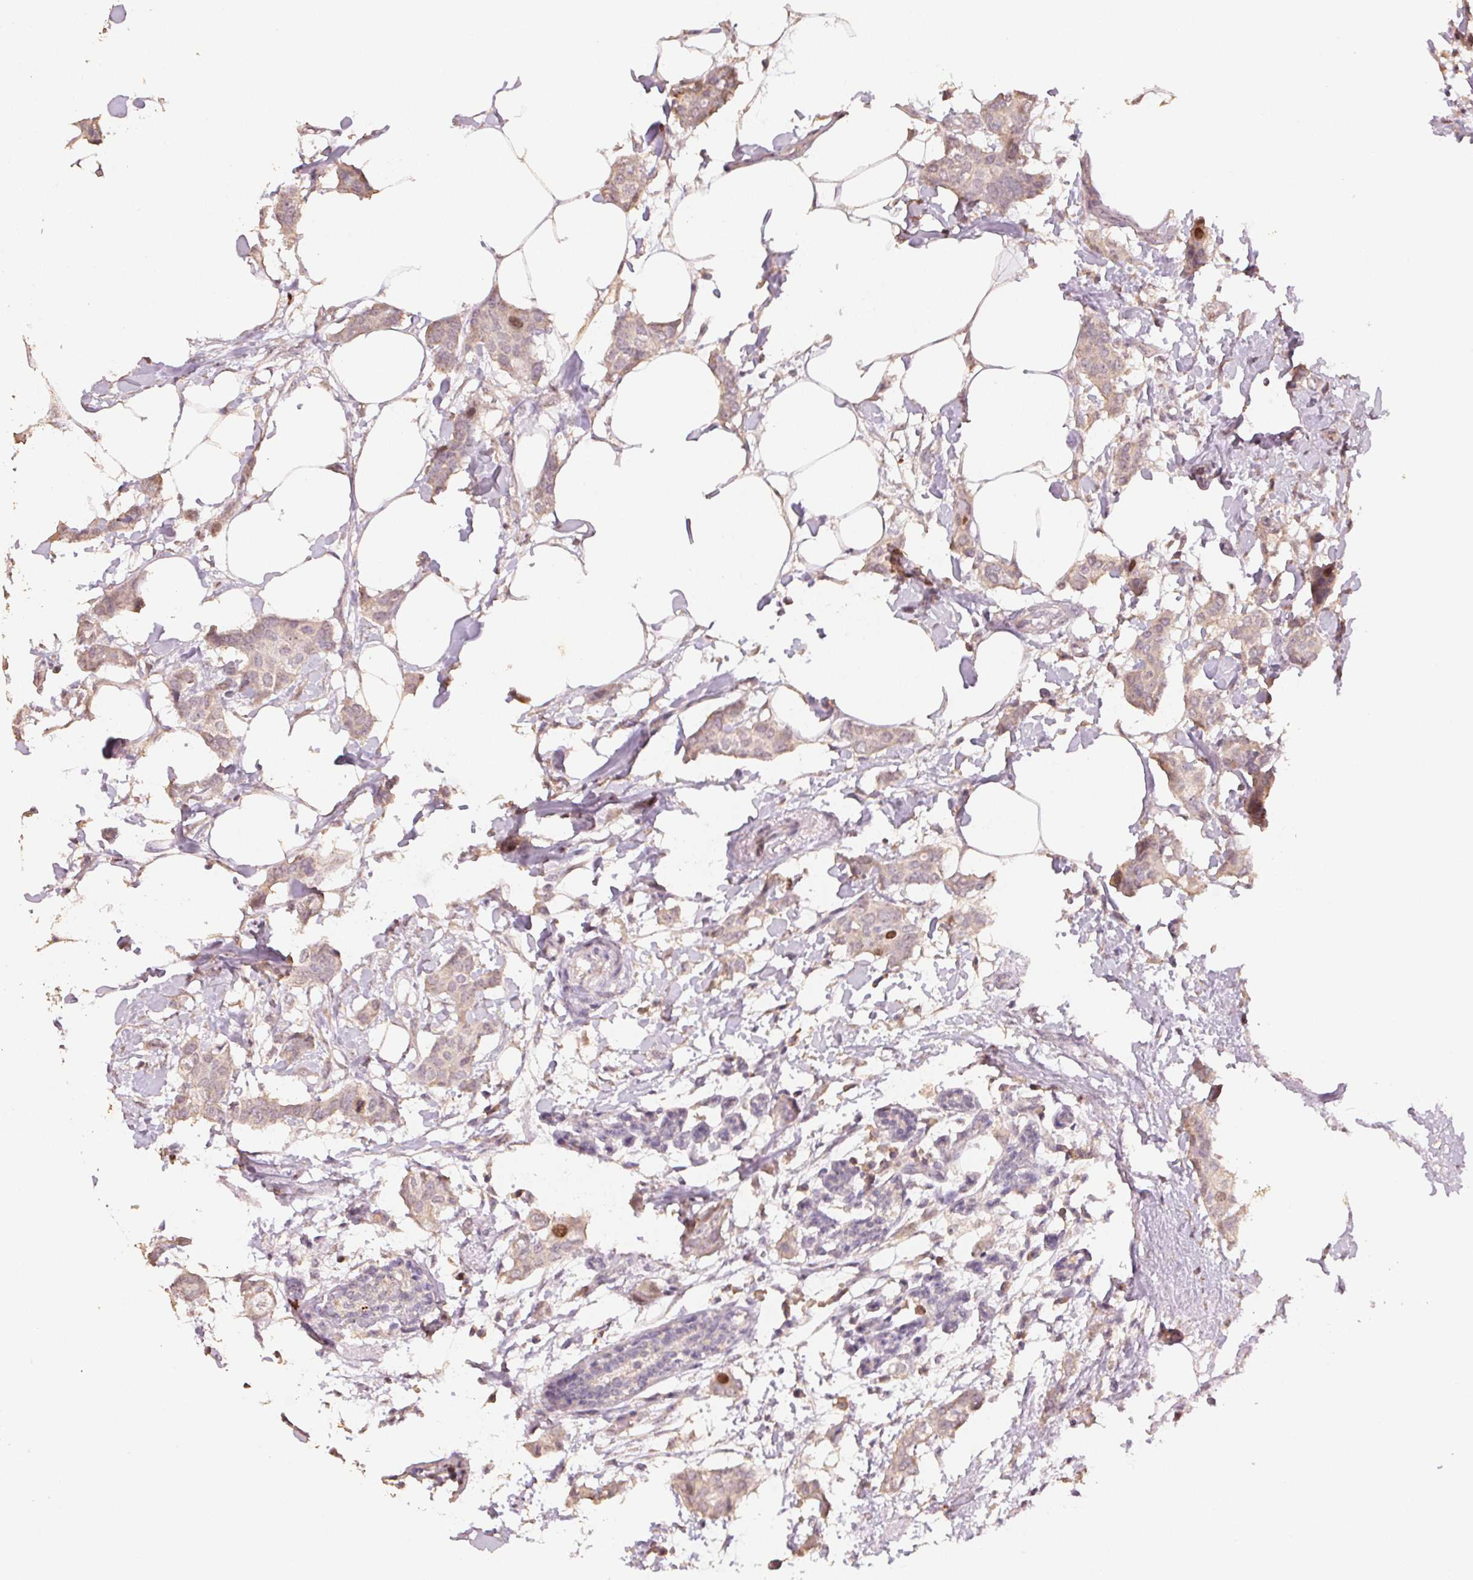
{"staining": {"intensity": "weak", "quantity": ">75%", "location": "cytoplasmic/membranous"}, "tissue": "breast cancer", "cell_type": "Tumor cells", "image_type": "cancer", "snomed": [{"axis": "morphology", "description": "Duct carcinoma"}, {"axis": "topography", "description": "Breast"}], "caption": "The immunohistochemical stain highlights weak cytoplasmic/membranous positivity in tumor cells of breast cancer tissue.", "gene": "CENPF", "patient": {"sex": "female", "age": 62}}